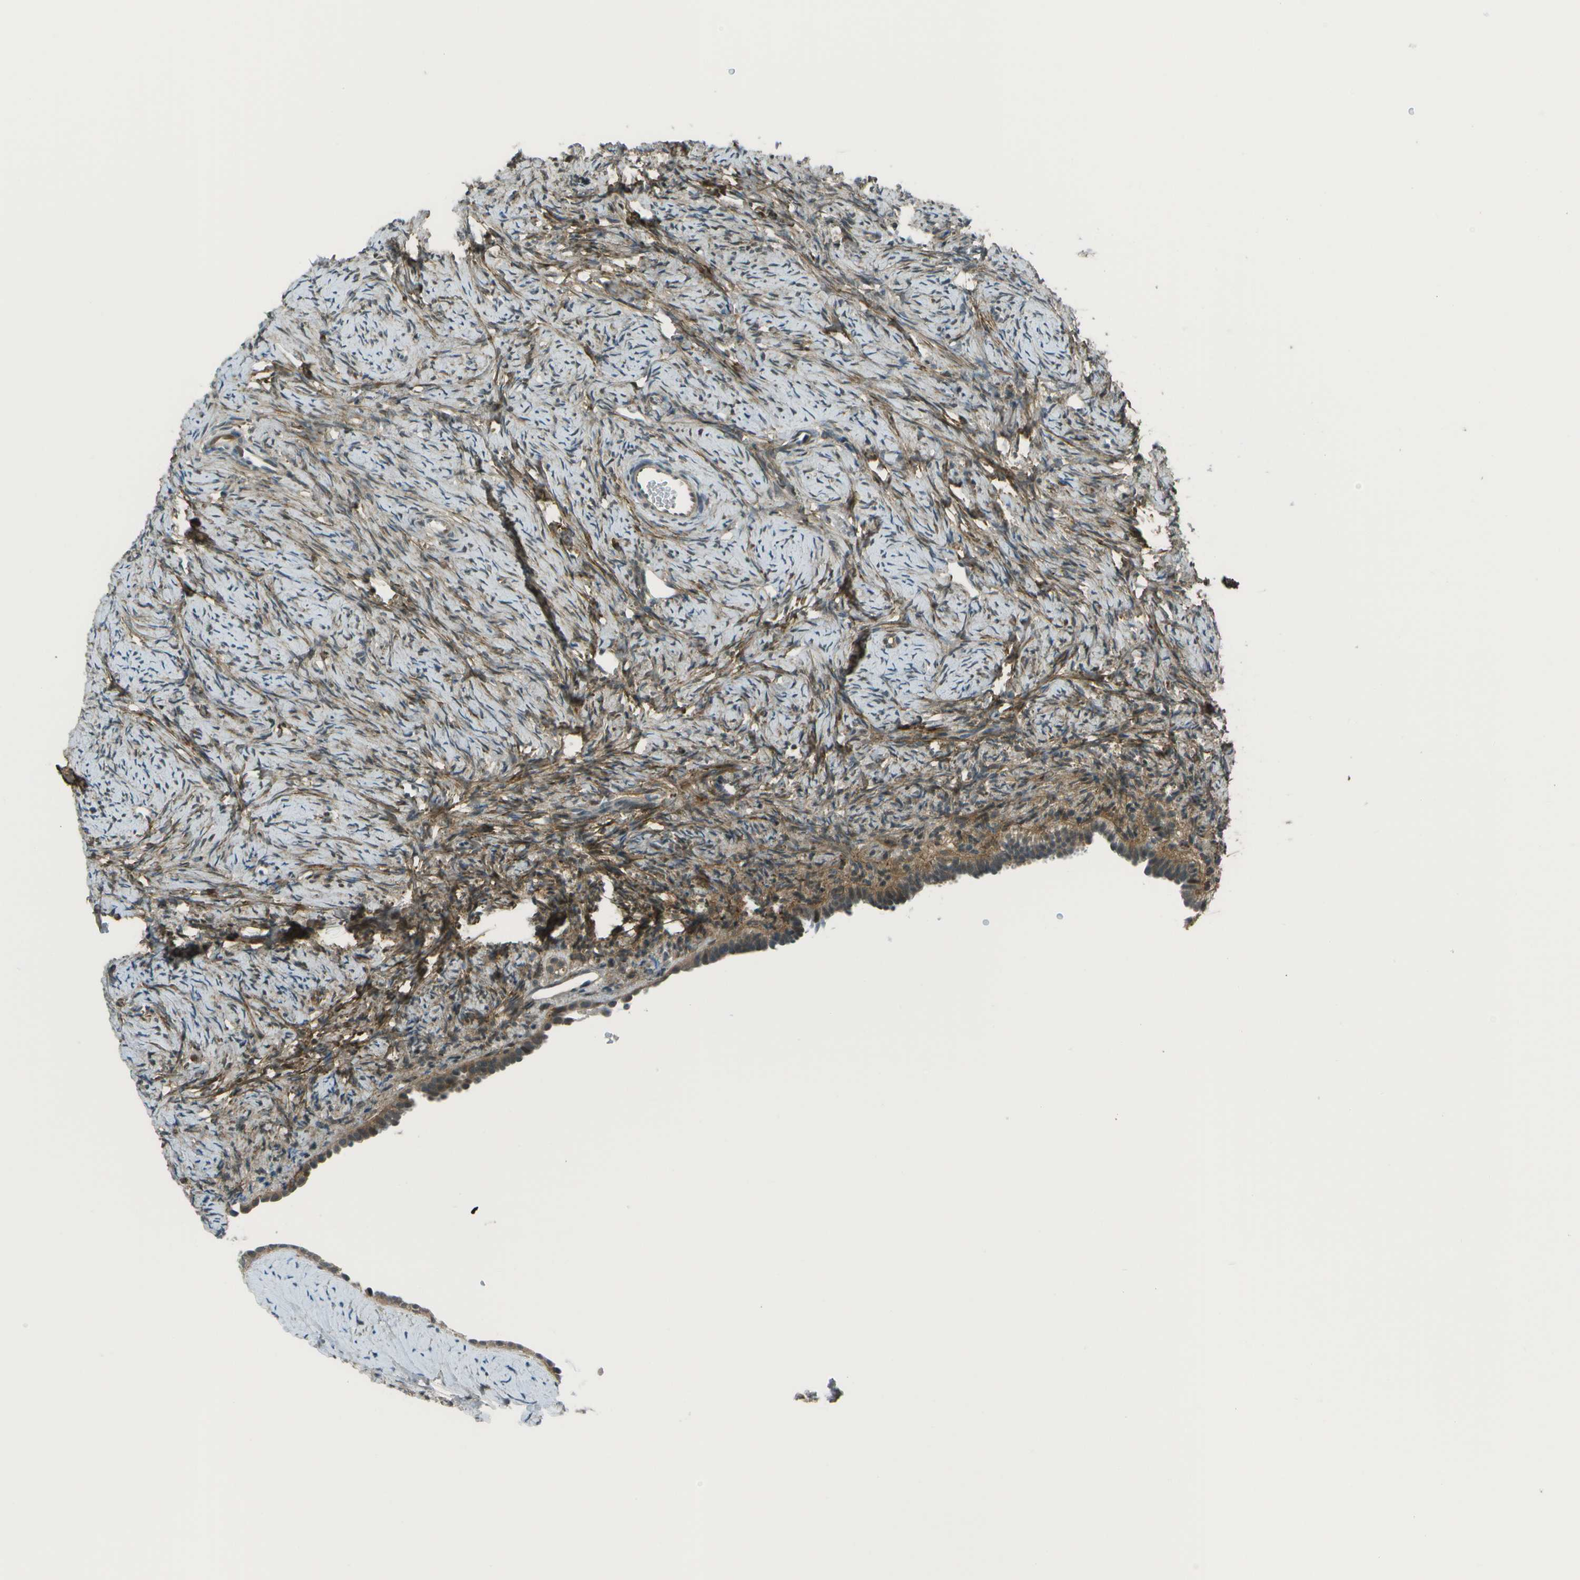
{"staining": {"intensity": "moderate", "quantity": "<25%", "location": "cytoplasmic/membranous"}, "tissue": "ovary", "cell_type": "Ovarian stroma cells", "image_type": "normal", "snomed": [{"axis": "morphology", "description": "Normal tissue, NOS"}, {"axis": "topography", "description": "Ovary"}], "caption": "Protein expression analysis of unremarkable ovary reveals moderate cytoplasmic/membranous expression in approximately <25% of ovarian stroma cells.", "gene": "TMEM19", "patient": {"sex": "female", "age": 33}}